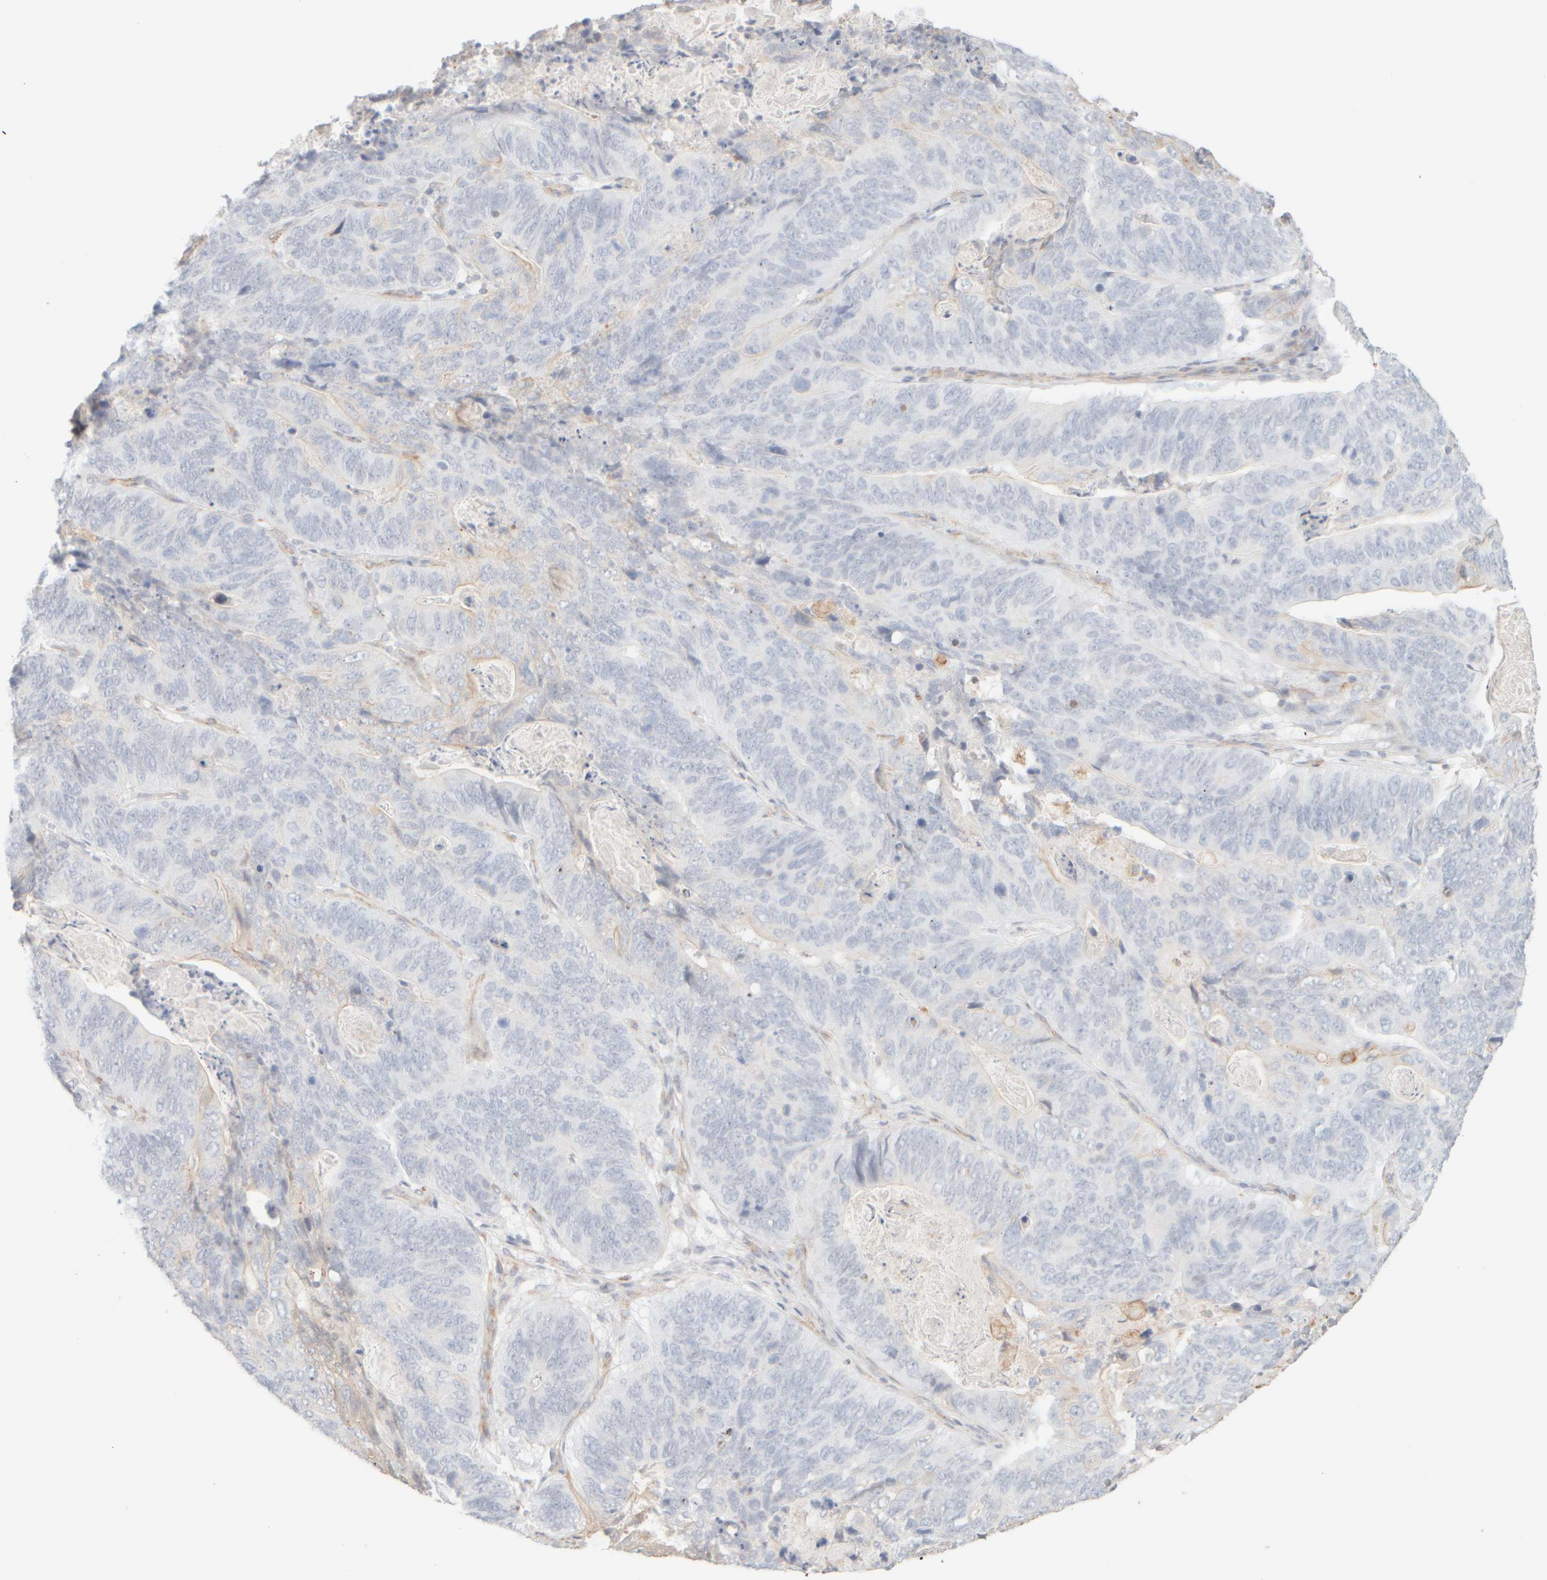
{"staining": {"intensity": "negative", "quantity": "none", "location": "none"}, "tissue": "stomach cancer", "cell_type": "Tumor cells", "image_type": "cancer", "snomed": [{"axis": "morphology", "description": "Normal tissue, NOS"}, {"axis": "morphology", "description": "Adenocarcinoma, NOS"}, {"axis": "topography", "description": "Stomach"}], "caption": "Immunohistochemistry (IHC) micrograph of stomach cancer stained for a protein (brown), which exhibits no expression in tumor cells.", "gene": "KRT15", "patient": {"sex": "female", "age": 89}}